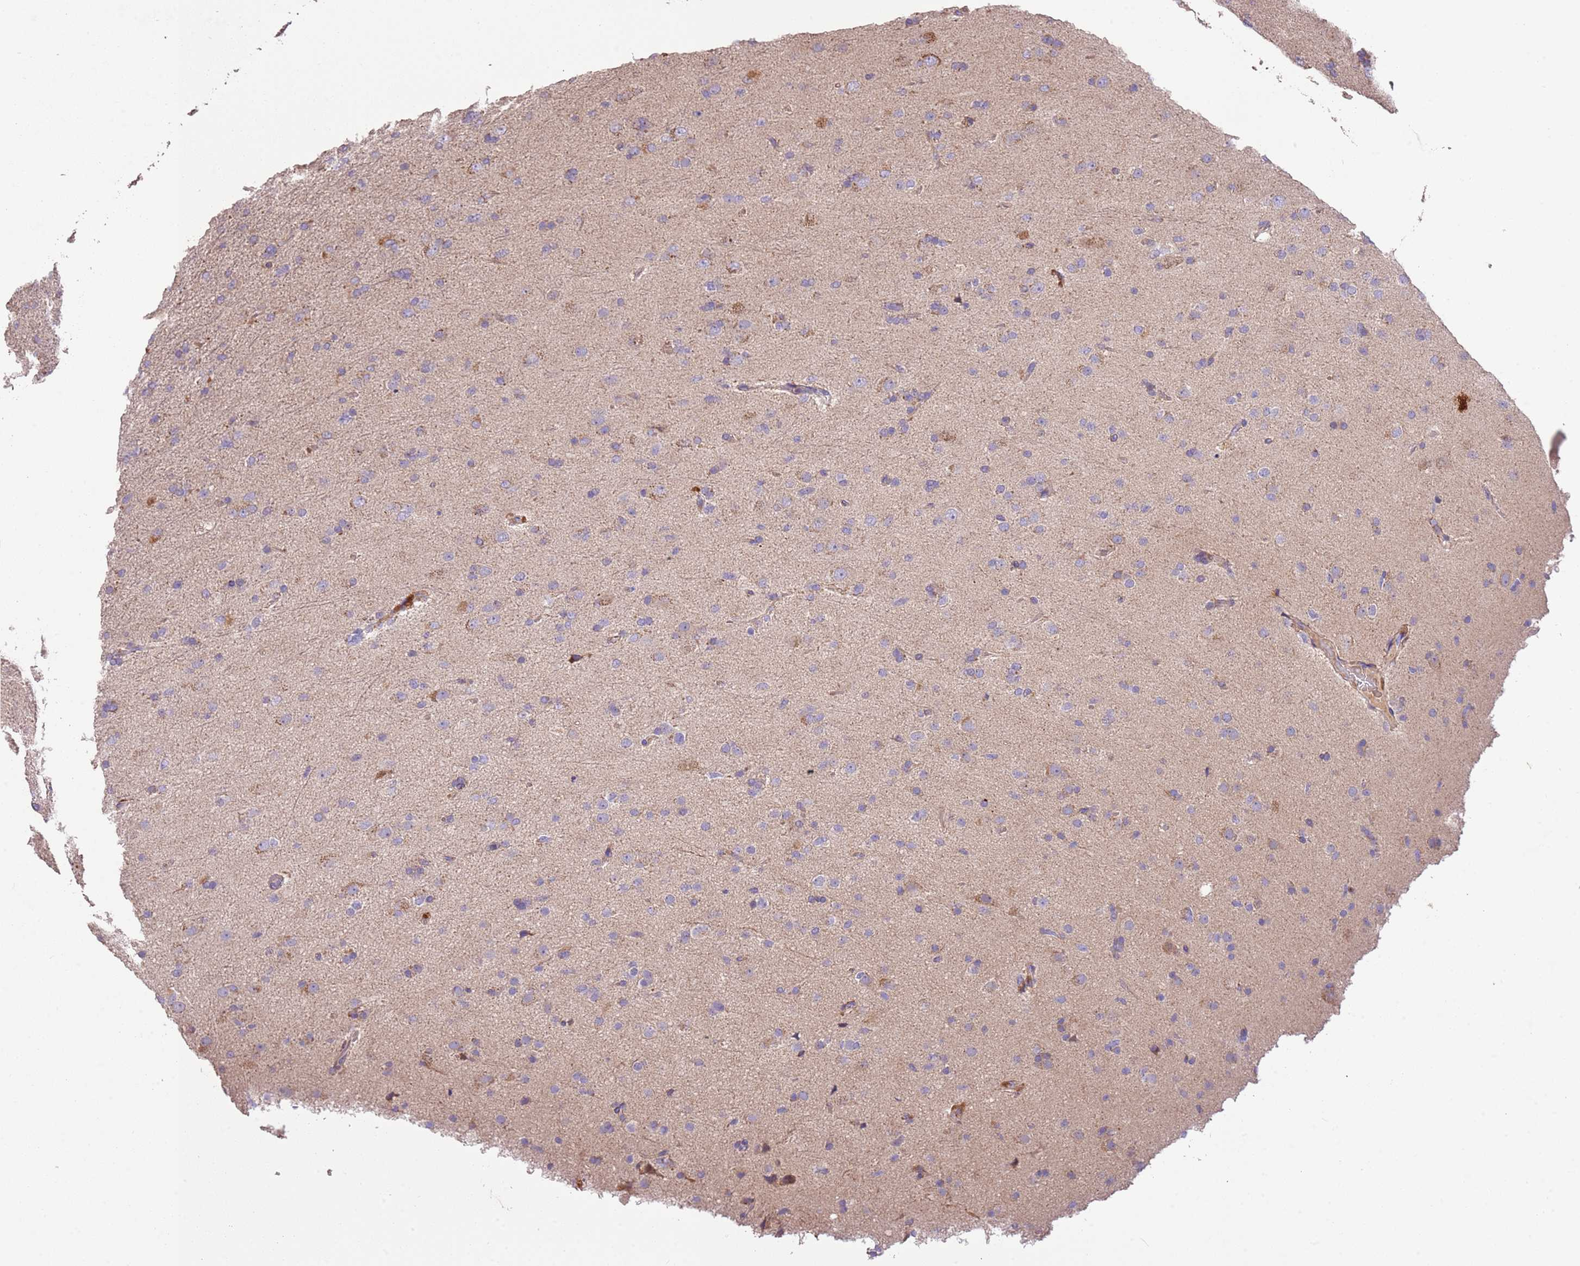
{"staining": {"intensity": "weak", "quantity": "<25%", "location": "cytoplasmic/membranous"}, "tissue": "glioma", "cell_type": "Tumor cells", "image_type": "cancer", "snomed": [{"axis": "morphology", "description": "Glioma, malignant, Low grade"}, {"axis": "topography", "description": "Brain"}], "caption": "Tumor cells are negative for protein expression in human glioma.", "gene": "PIGA", "patient": {"sex": "male", "age": 65}}